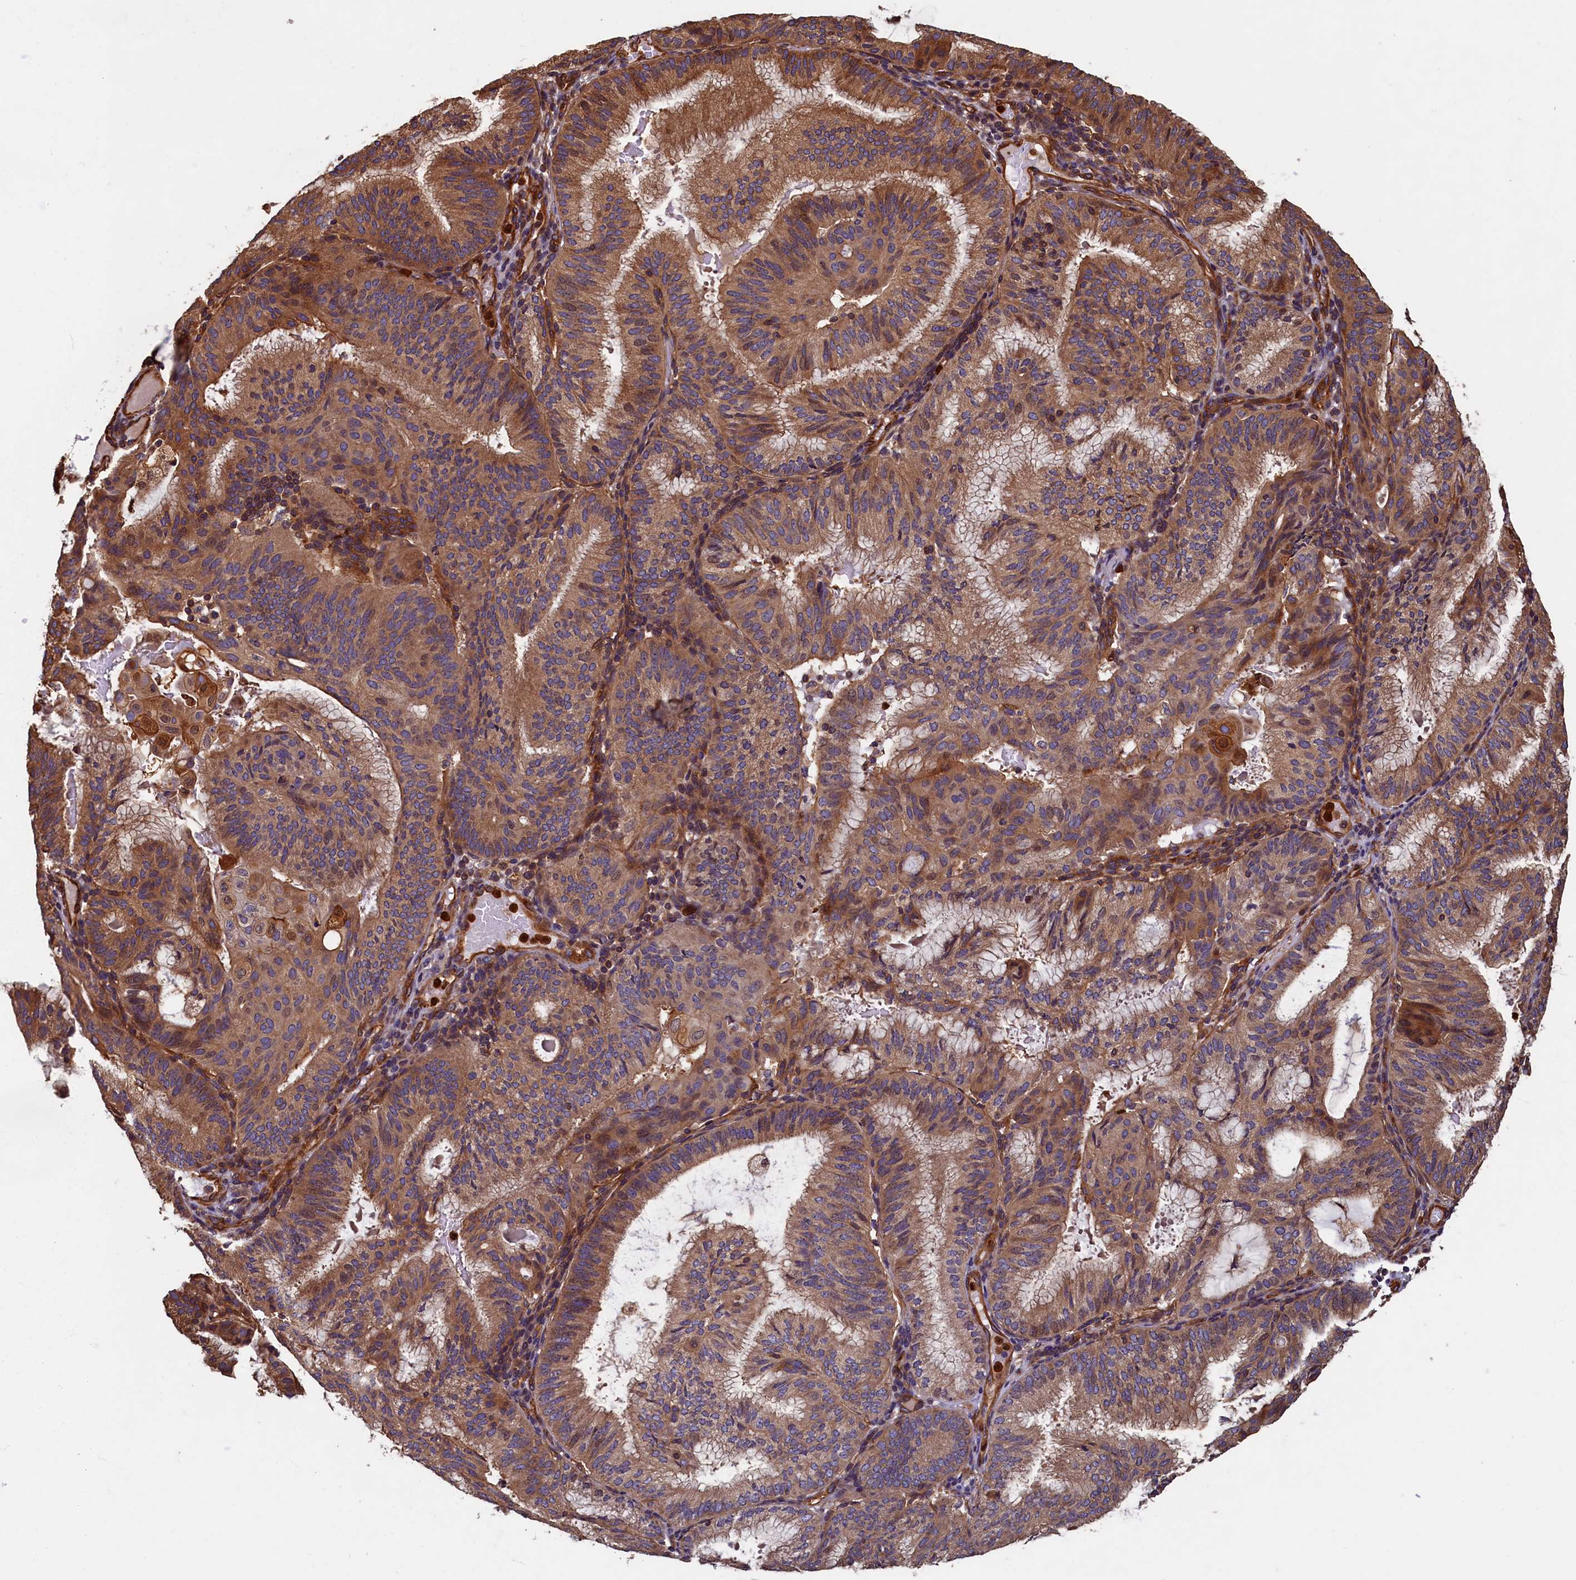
{"staining": {"intensity": "moderate", "quantity": ">75%", "location": "cytoplasmic/membranous"}, "tissue": "endometrial cancer", "cell_type": "Tumor cells", "image_type": "cancer", "snomed": [{"axis": "morphology", "description": "Adenocarcinoma, NOS"}, {"axis": "topography", "description": "Endometrium"}], "caption": "The histopathology image demonstrates staining of endometrial cancer, revealing moderate cytoplasmic/membranous protein staining (brown color) within tumor cells.", "gene": "CCDC102B", "patient": {"sex": "female", "age": 49}}